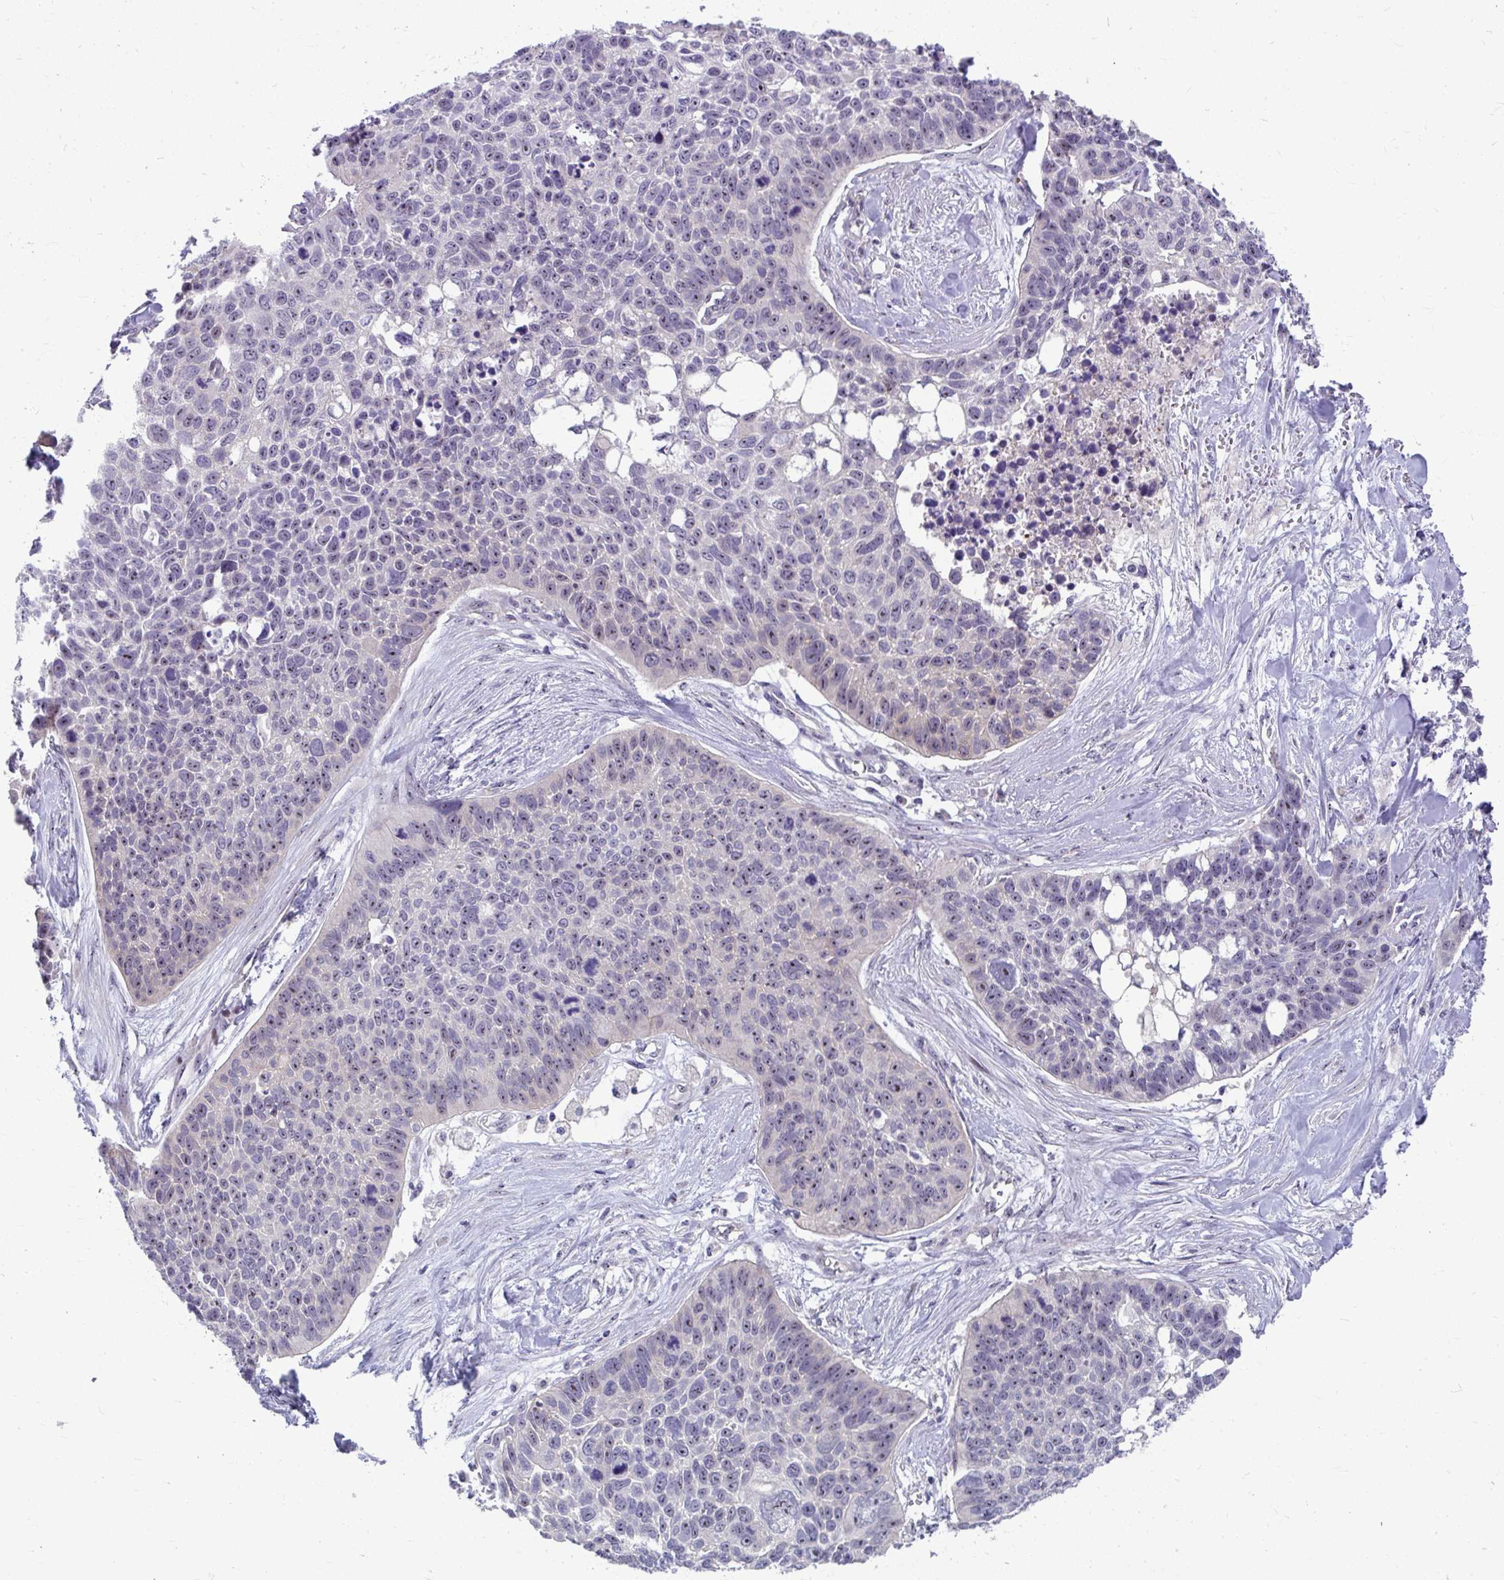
{"staining": {"intensity": "weak", "quantity": "<25%", "location": "nuclear"}, "tissue": "lung cancer", "cell_type": "Tumor cells", "image_type": "cancer", "snomed": [{"axis": "morphology", "description": "Squamous cell carcinoma, NOS"}, {"axis": "topography", "description": "Lung"}], "caption": "Immunohistochemistry (IHC) histopathology image of human lung cancer stained for a protein (brown), which displays no staining in tumor cells. The staining is performed using DAB (3,3'-diaminobenzidine) brown chromogen with nuclei counter-stained in using hematoxylin.", "gene": "MUS81", "patient": {"sex": "male", "age": 62}}